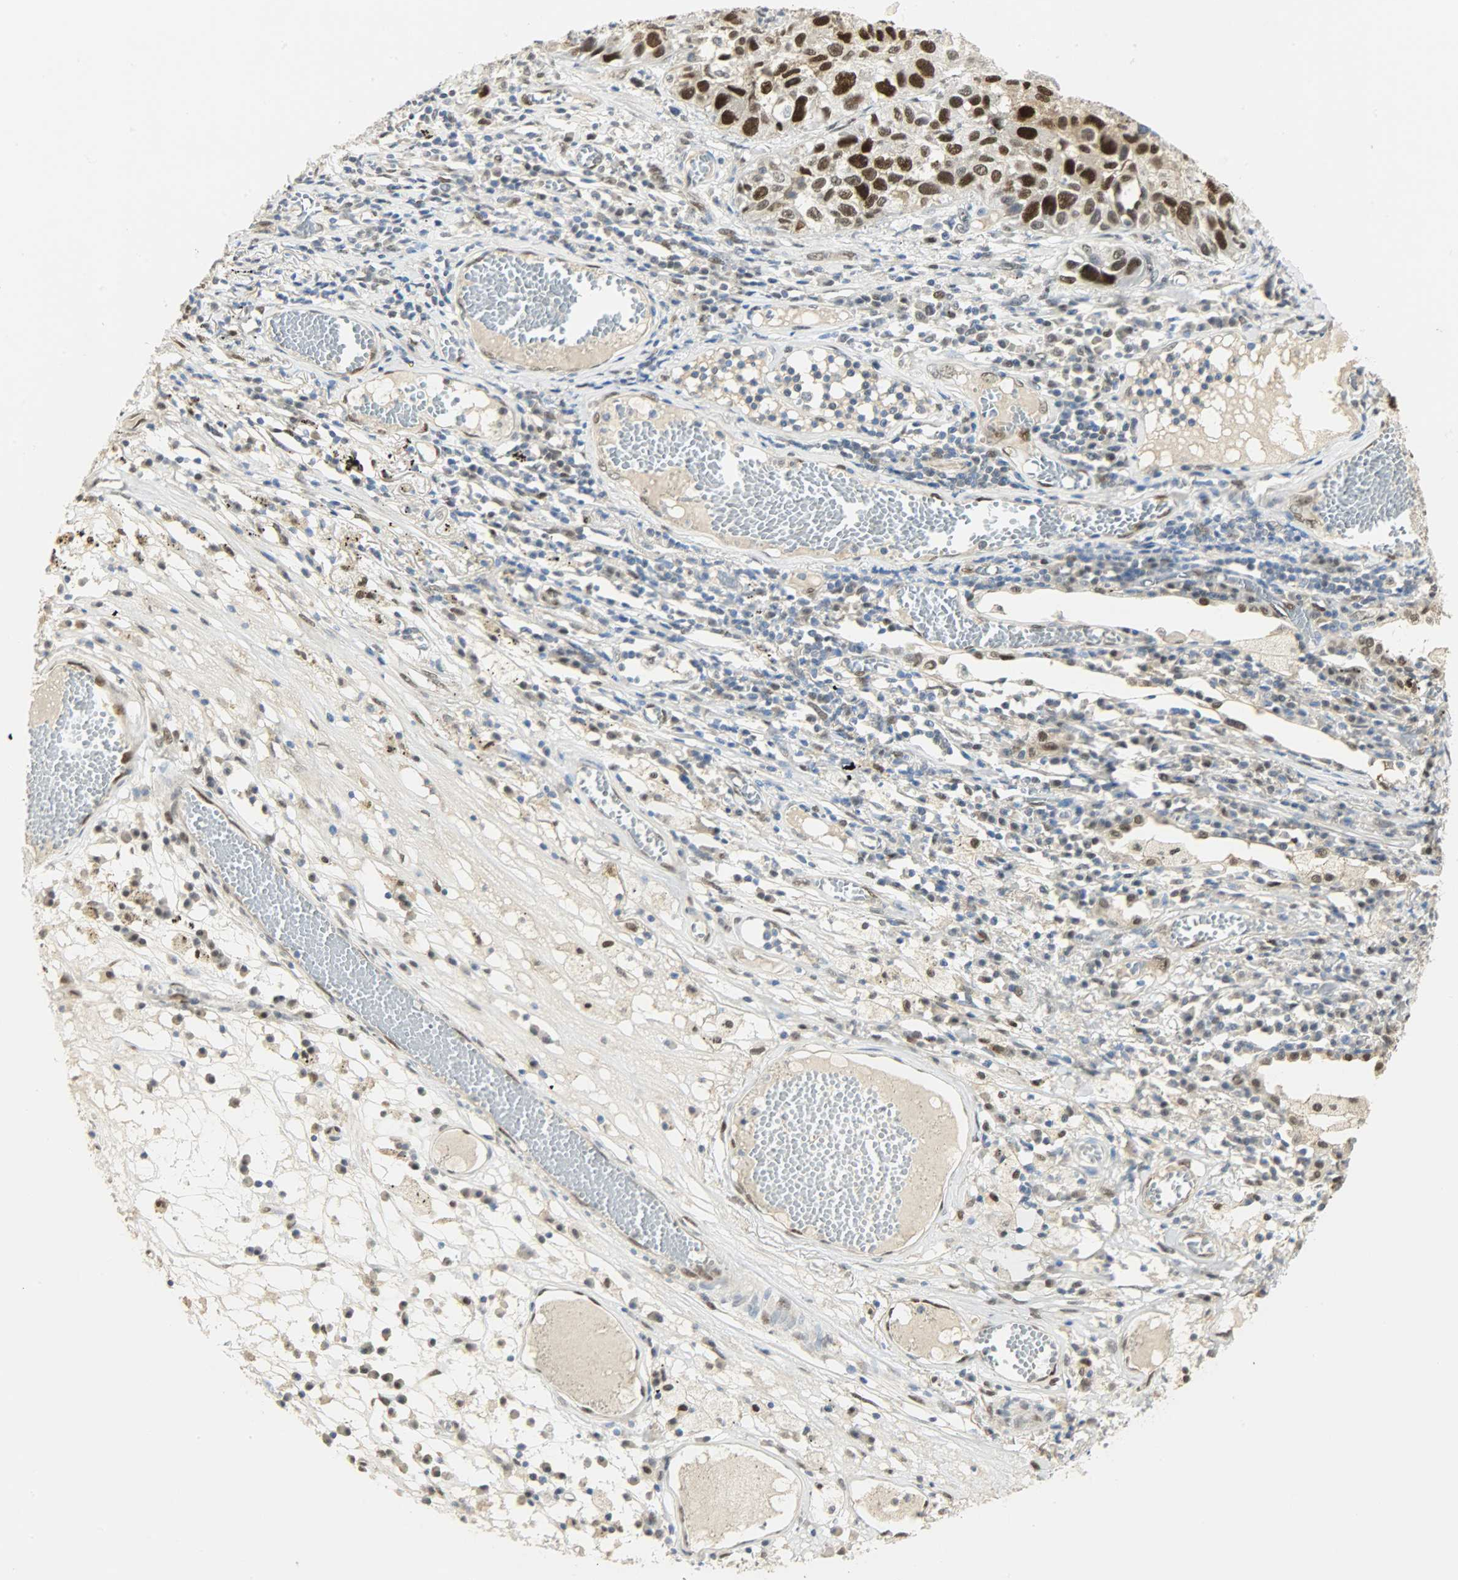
{"staining": {"intensity": "strong", "quantity": ">75%", "location": "nuclear"}, "tissue": "lung cancer", "cell_type": "Tumor cells", "image_type": "cancer", "snomed": [{"axis": "morphology", "description": "Squamous cell carcinoma, NOS"}, {"axis": "topography", "description": "Lung"}], "caption": "Squamous cell carcinoma (lung) was stained to show a protein in brown. There is high levels of strong nuclear expression in approximately >75% of tumor cells.", "gene": "NPEPL1", "patient": {"sex": "male", "age": 71}}